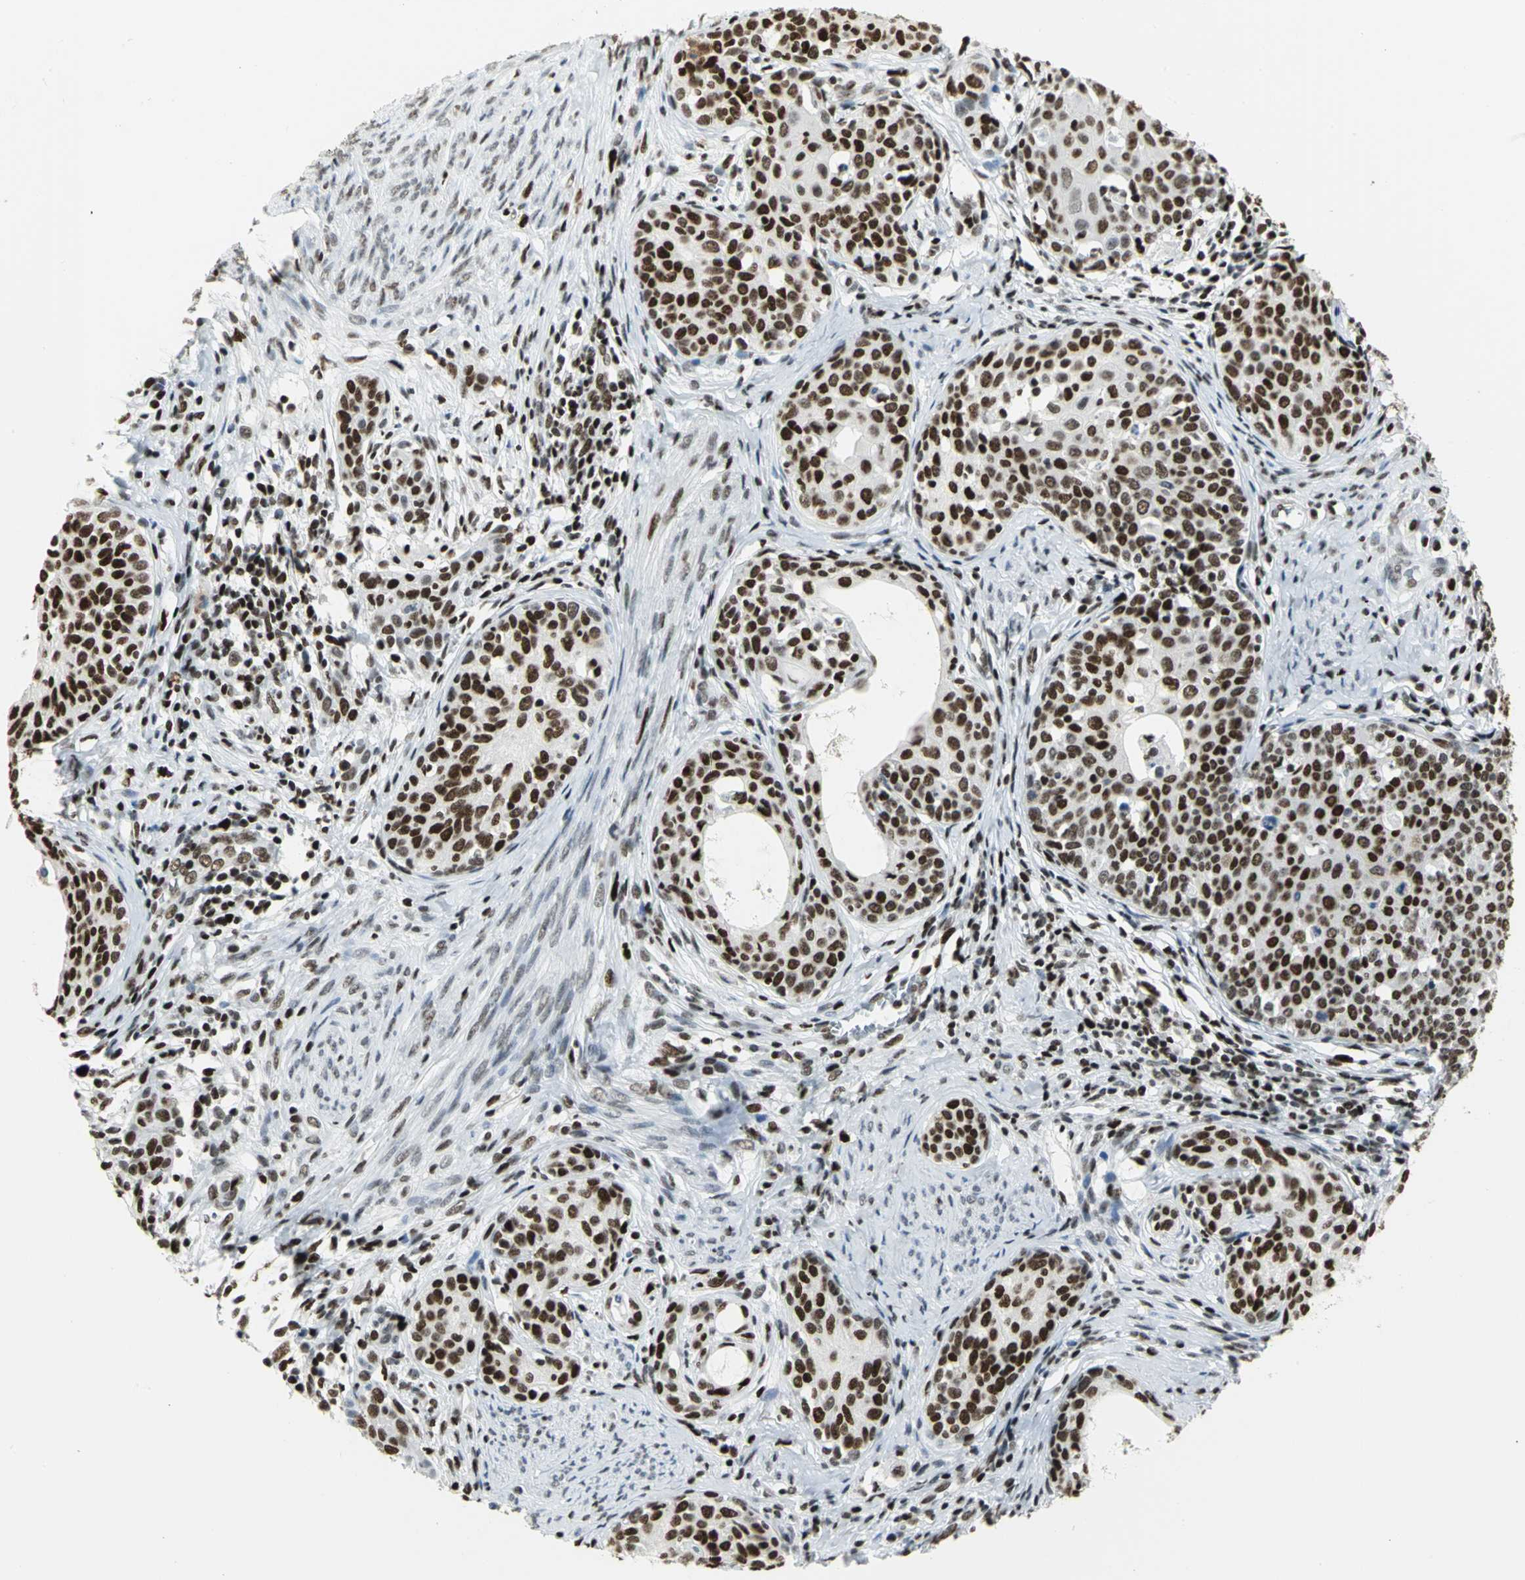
{"staining": {"intensity": "strong", "quantity": ">75%", "location": "nuclear"}, "tissue": "cervical cancer", "cell_type": "Tumor cells", "image_type": "cancer", "snomed": [{"axis": "morphology", "description": "Squamous cell carcinoma, NOS"}, {"axis": "morphology", "description": "Adenocarcinoma, NOS"}, {"axis": "topography", "description": "Cervix"}], "caption": "Tumor cells reveal strong nuclear expression in approximately >75% of cells in cervical cancer. The protein is shown in brown color, while the nuclei are stained blue.", "gene": "HNRNPD", "patient": {"sex": "female", "age": 52}}